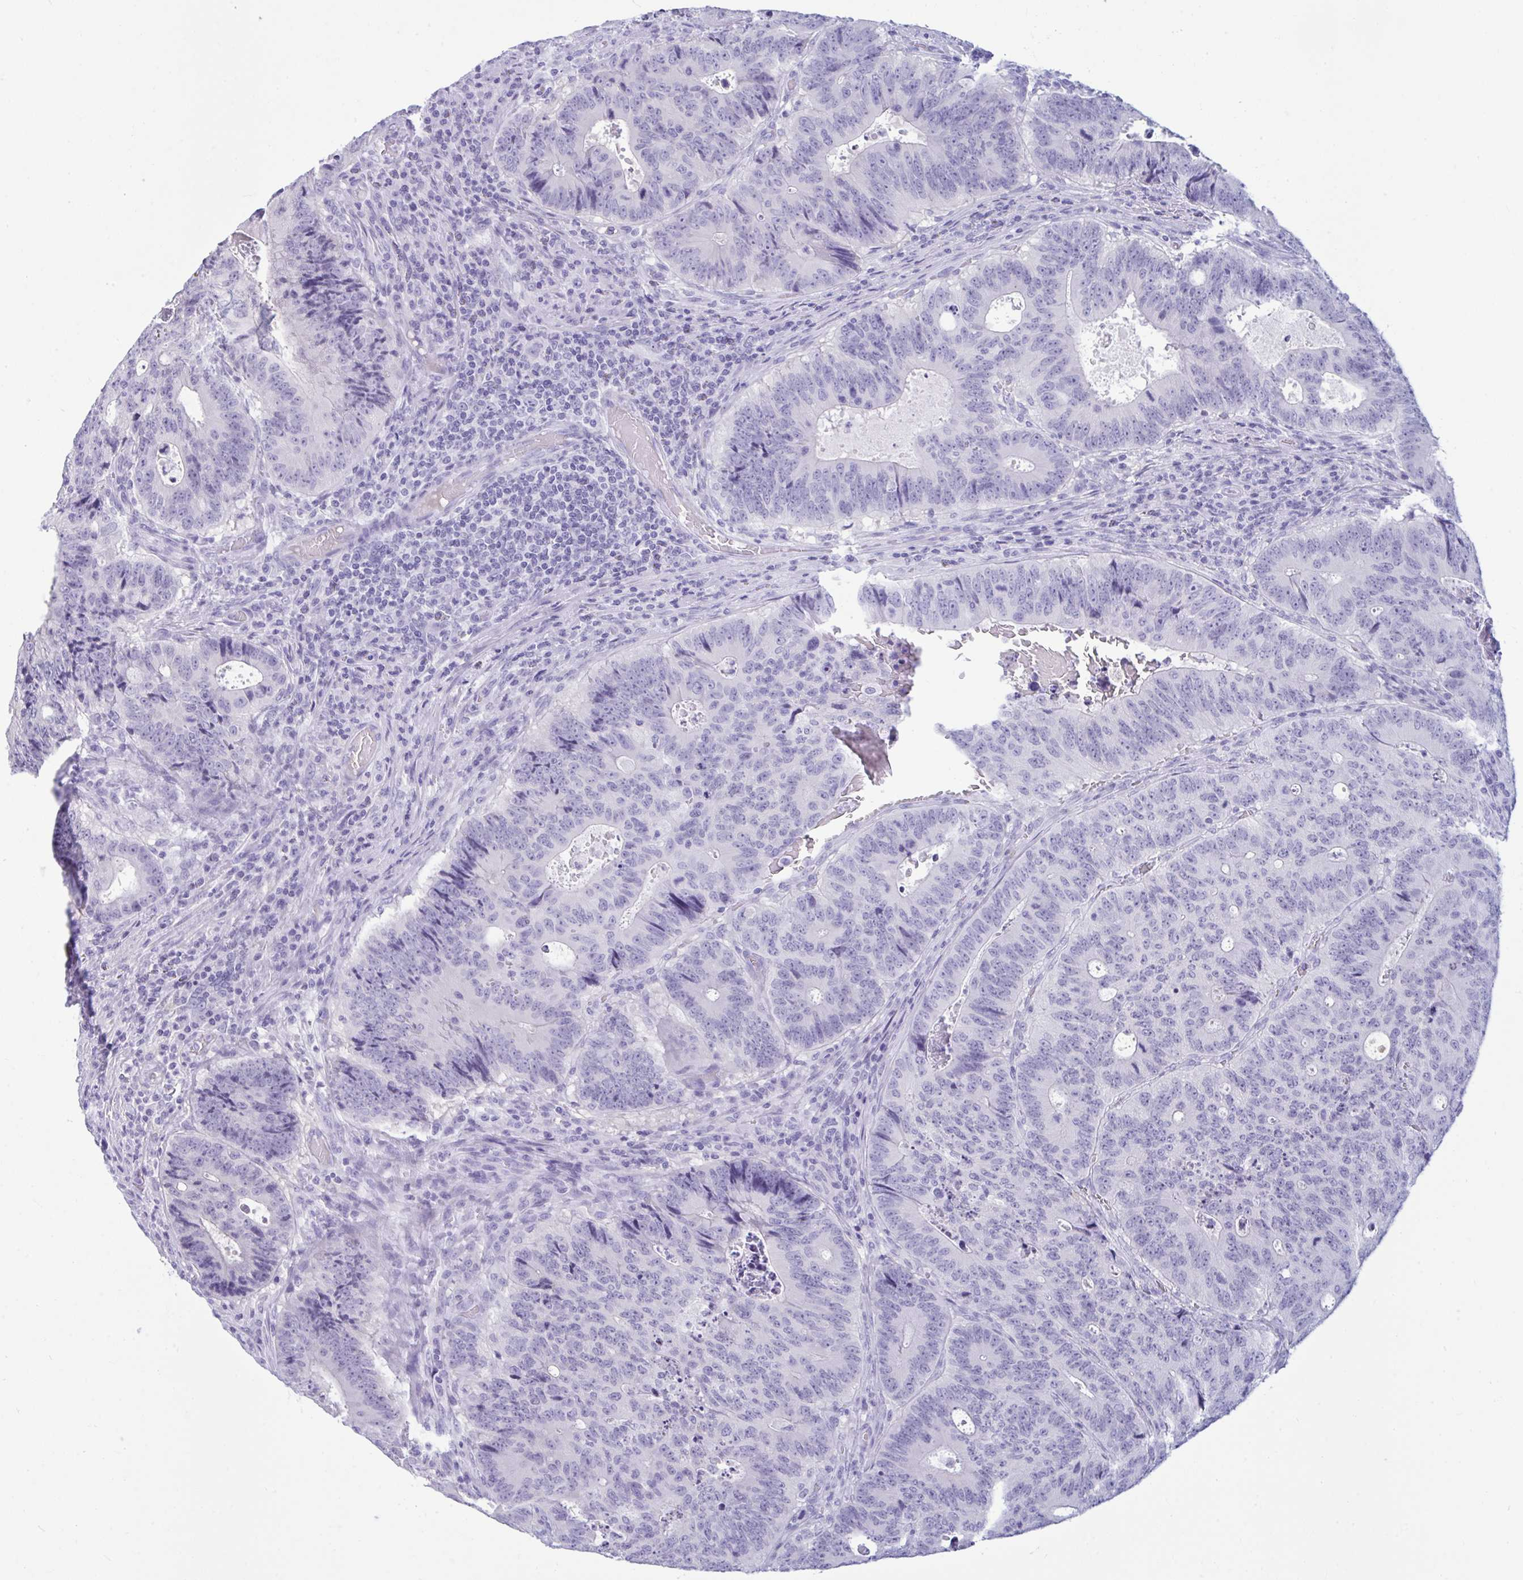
{"staining": {"intensity": "negative", "quantity": "none", "location": "none"}, "tissue": "colorectal cancer", "cell_type": "Tumor cells", "image_type": "cancer", "snomed": [{"axis": "morphology", "description": "Adenocarcinoma, NOS"}, {"axis": "topography", "description": "Colon"}], "caption": "Immunohistochemistry micrograph of human colorectal adenocarcinoma stained for a protein (brown), which displays no positivity in tumor cells. (DAB immunohistochemistry, high magnification).", "gene": "ANKRD60", "patient": {"sex": "male", "age": 62}}